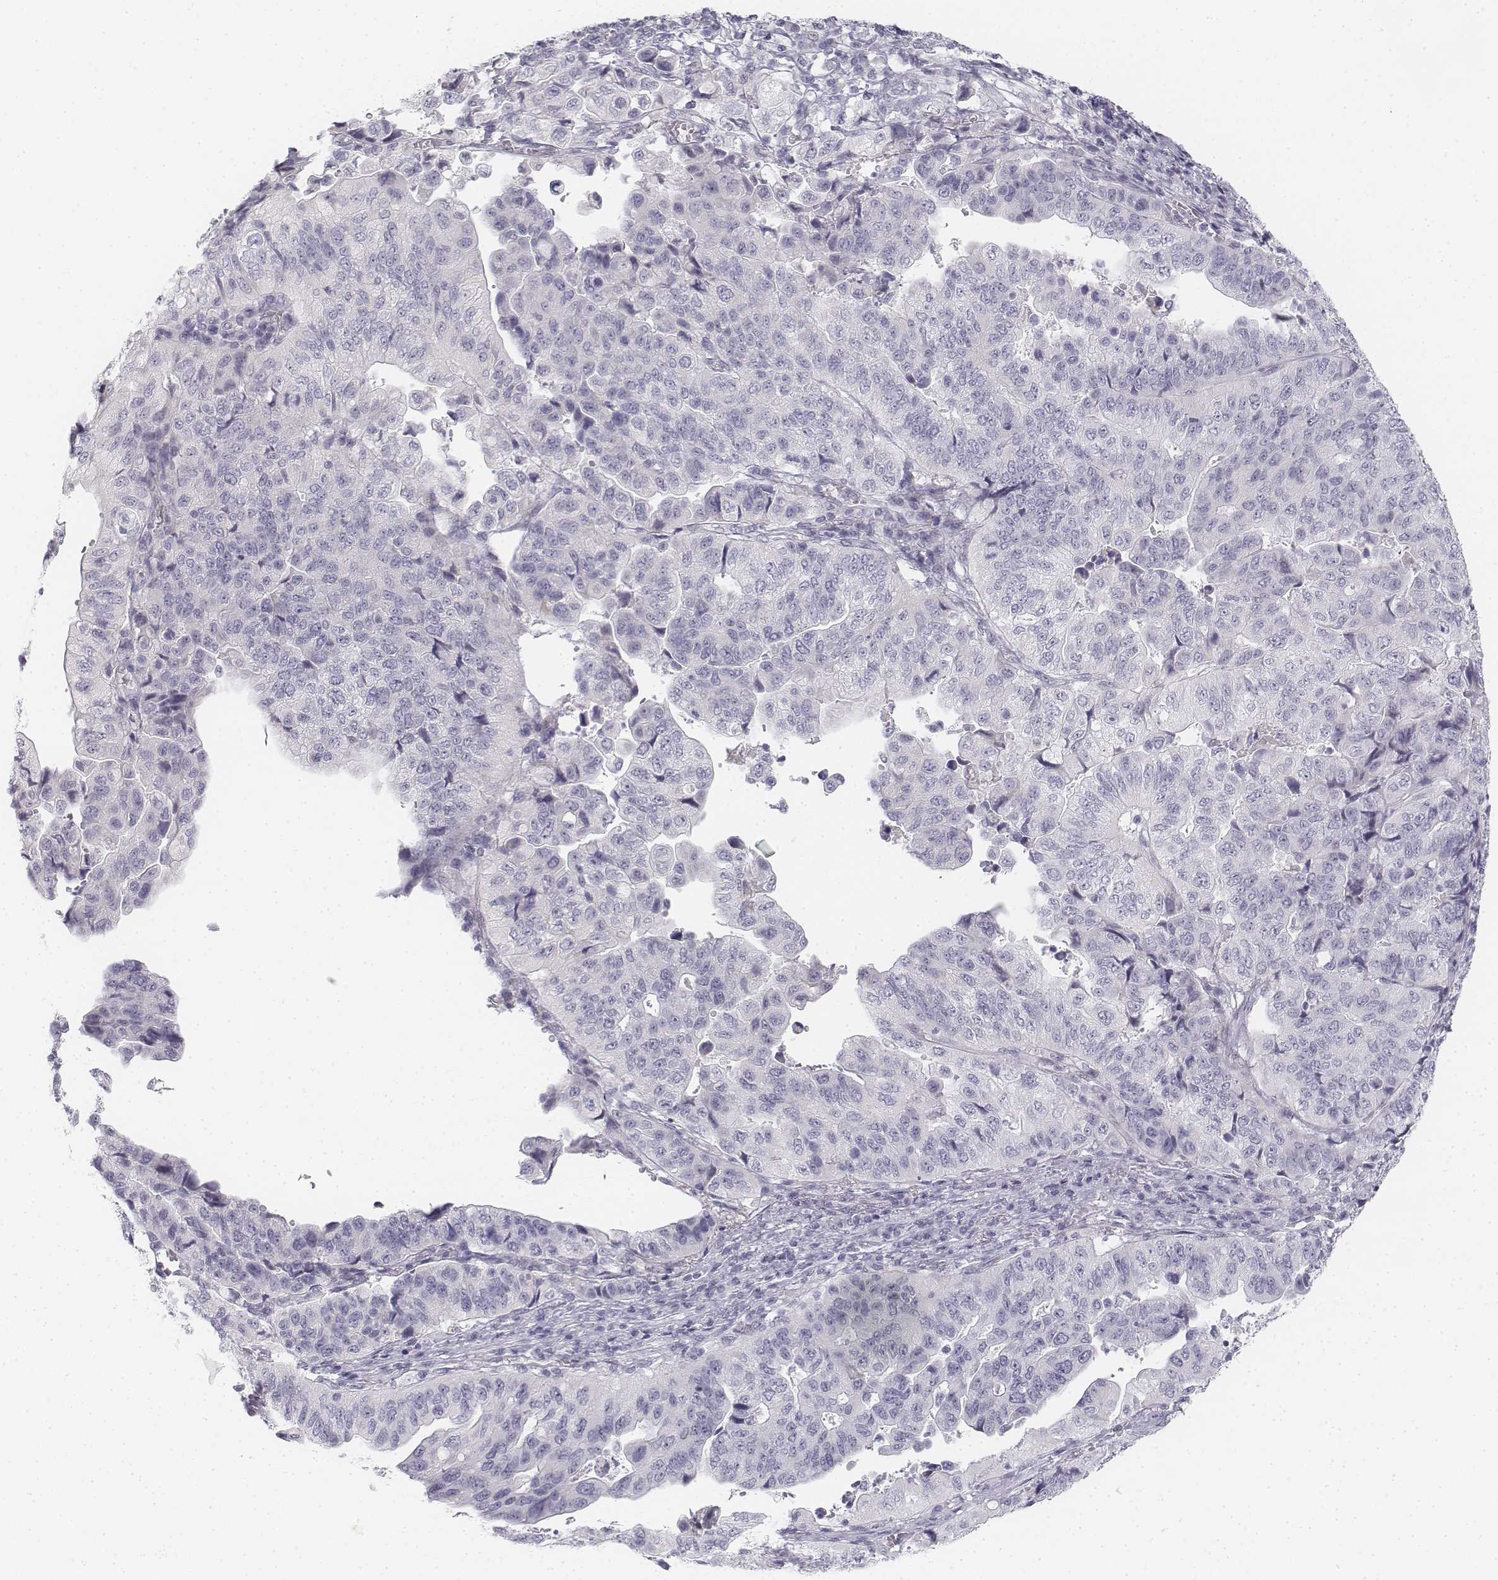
{"staining": {"intensity": "negative", "quantity": "none", "location": "none"}, "tissue": "stomach cancer", "cell_type": "Tumor cells", "image_type": "cancer", "snomed": [{"axis": "morphology", "description": "Adenocarcinoma, NOS"}, {"axis": "topography", "description": "Stomach, upper"}], "caption": "Tumor cells are negative for protein expression in human stomach cancer (adenocarcinoma).", "gene": "KRTAP2-1", "patient": {"sex": "female", "age": 67}}